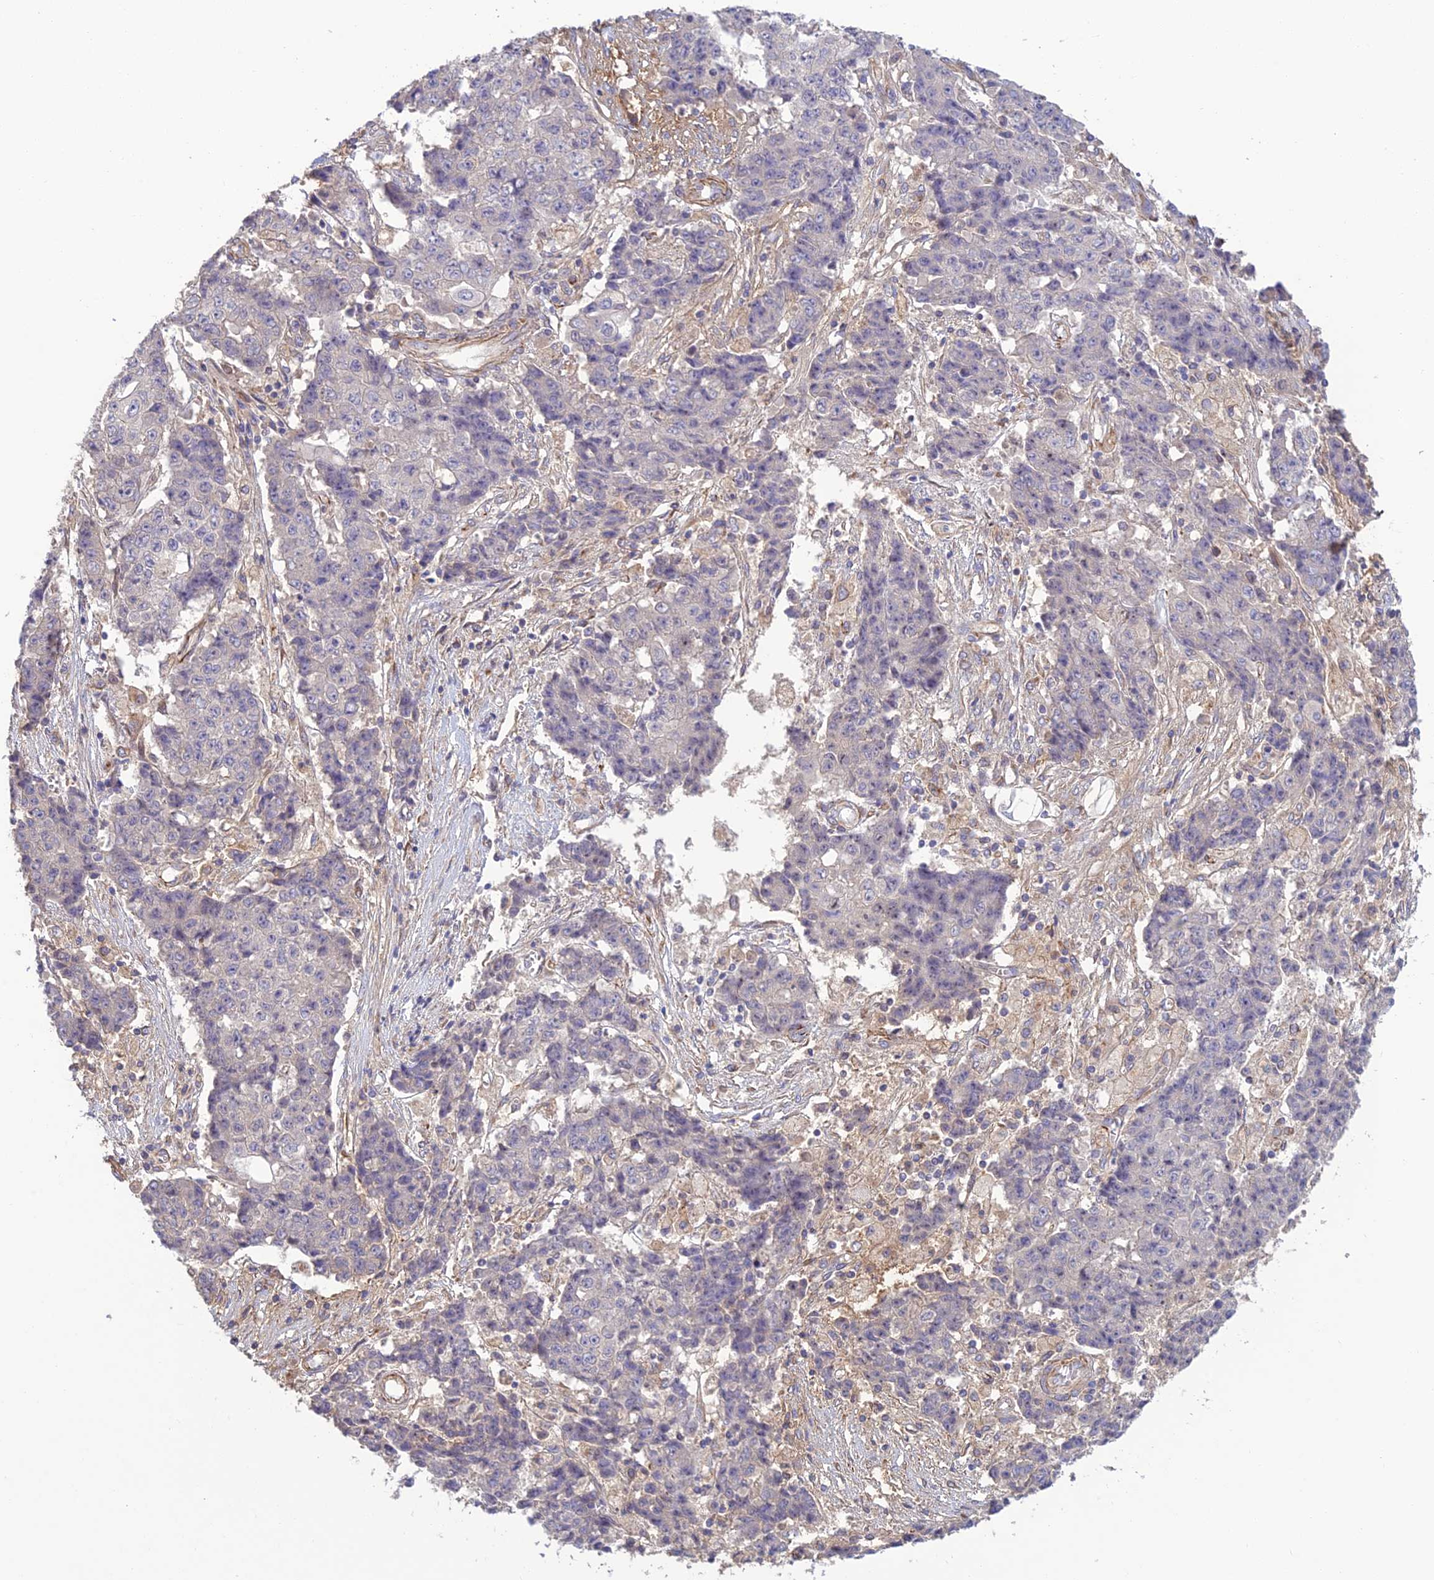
{"staining": {"intensity": "negative", "quantity": "none", "location": "none"}, "tissue": "ovarian cancer", "cell_type": "Tumor cells", "image_type": "cancer", "snomed": [{"axis": "morphology", "description": "Carcinoma, endometroid"}, {"axis": "topography", "description": "Ovary"}], "caption": "A micrograph of human ovarian endometroid carcinoma is negative for staining in tumor cells.", "gene": "ST8SIA5", "patient": {"sex": "female", "age": 42}}